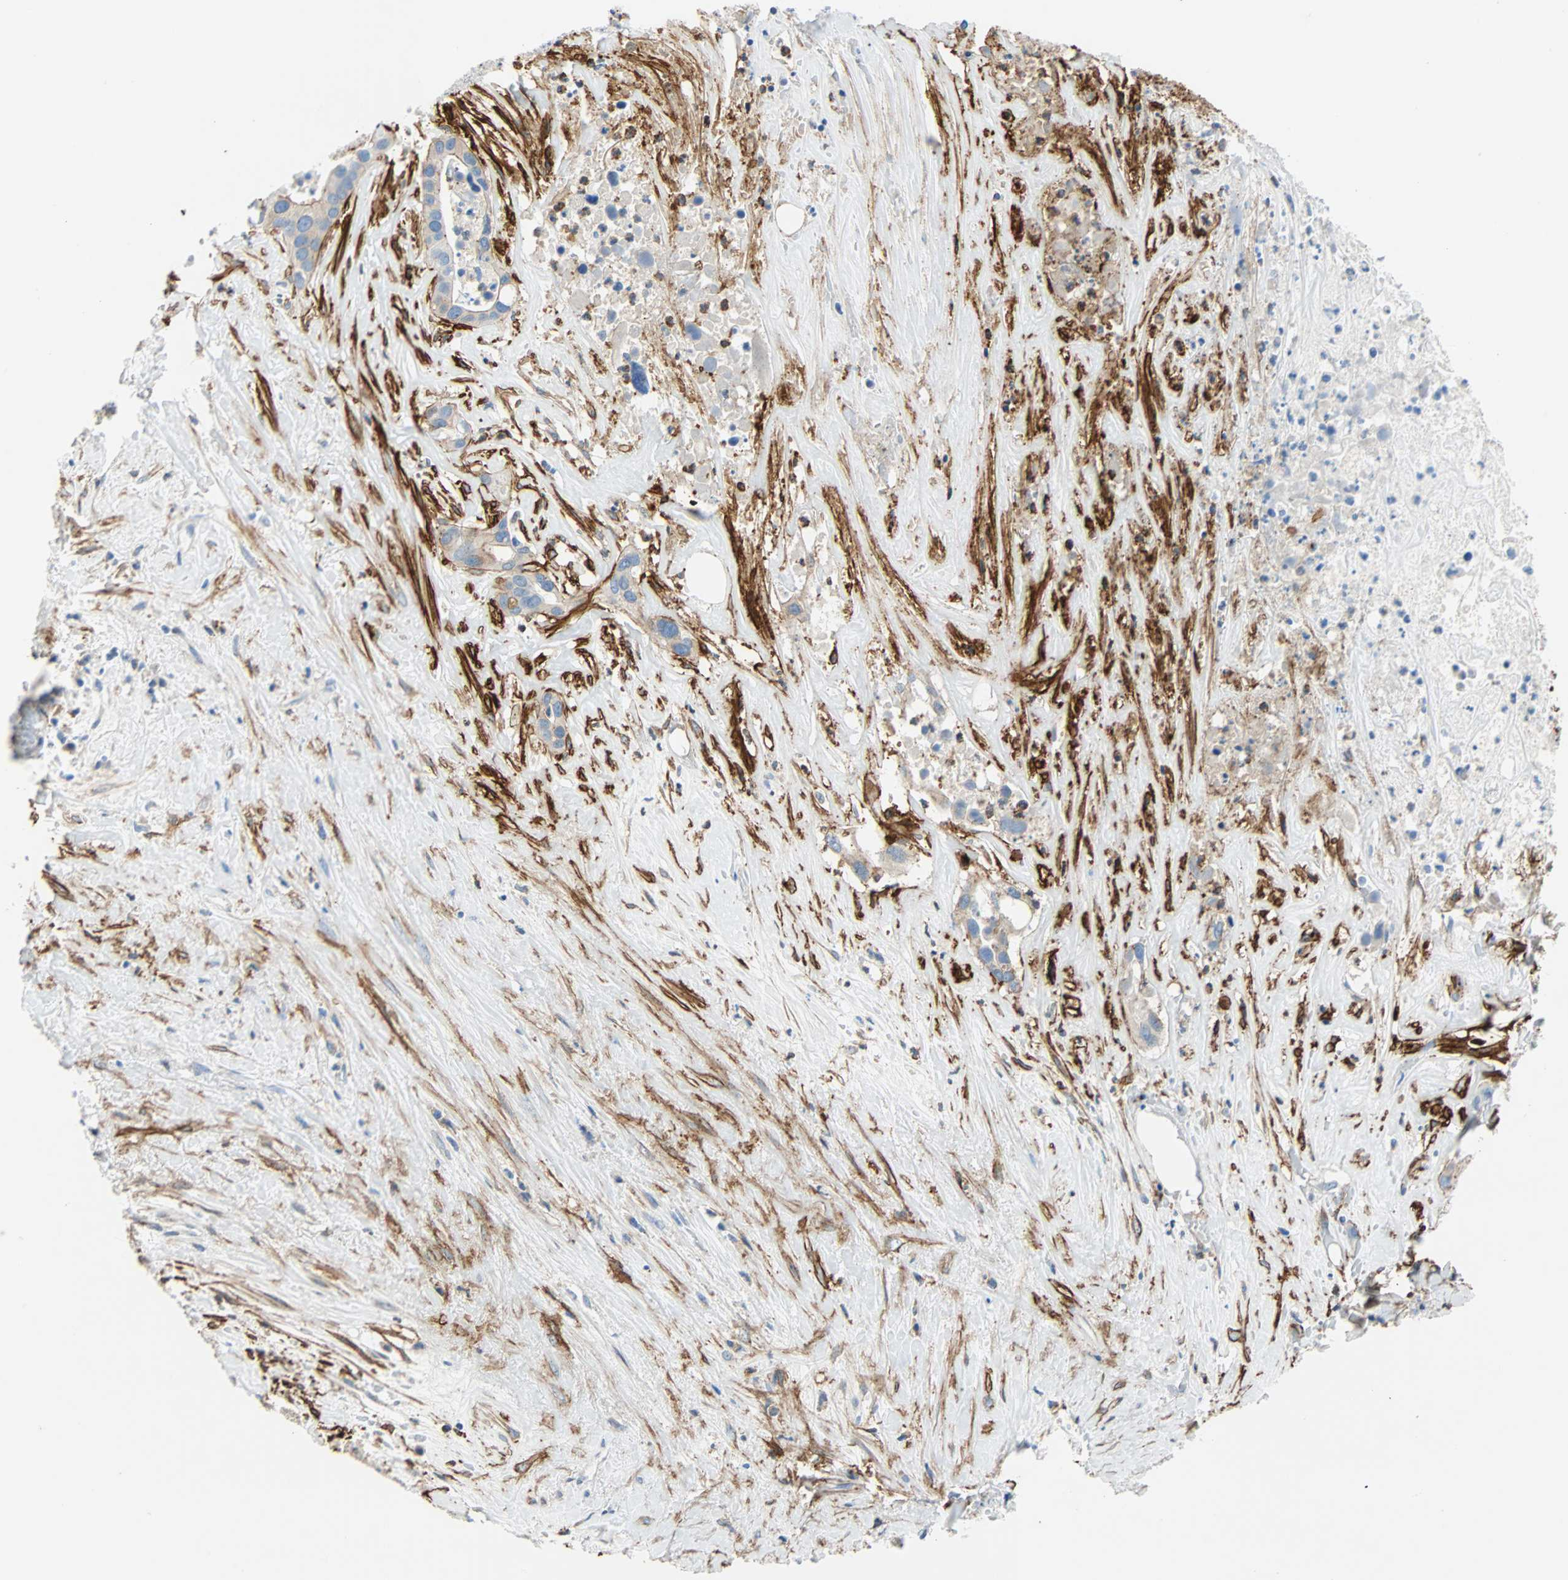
{"staining": {"intensity": "weak", "quantity": "<25%", "location": "cytoplasmic/membranous"}, "tissue": "liver cancer", "cell_type": "Tumor cells", "image_type": "cancer", "snomed": [{"axis": "morphology", "description": "Cholangiocarcinoma"}, {"axis": "topography", "description": "Liver"}], "caption": "Immunohistochemistry image of human liver cancer (cholangiocarcinoma) stained for a protein (brown), which shows no positivity in tumor cells. The staining was performed using DAB to visualize the protein expression in brown, while the nuclei were stained in blue with hematoxylin (Magnification: 20x).", "gene": "PDPN", "patient": {"sex": "female", "age": 65}}